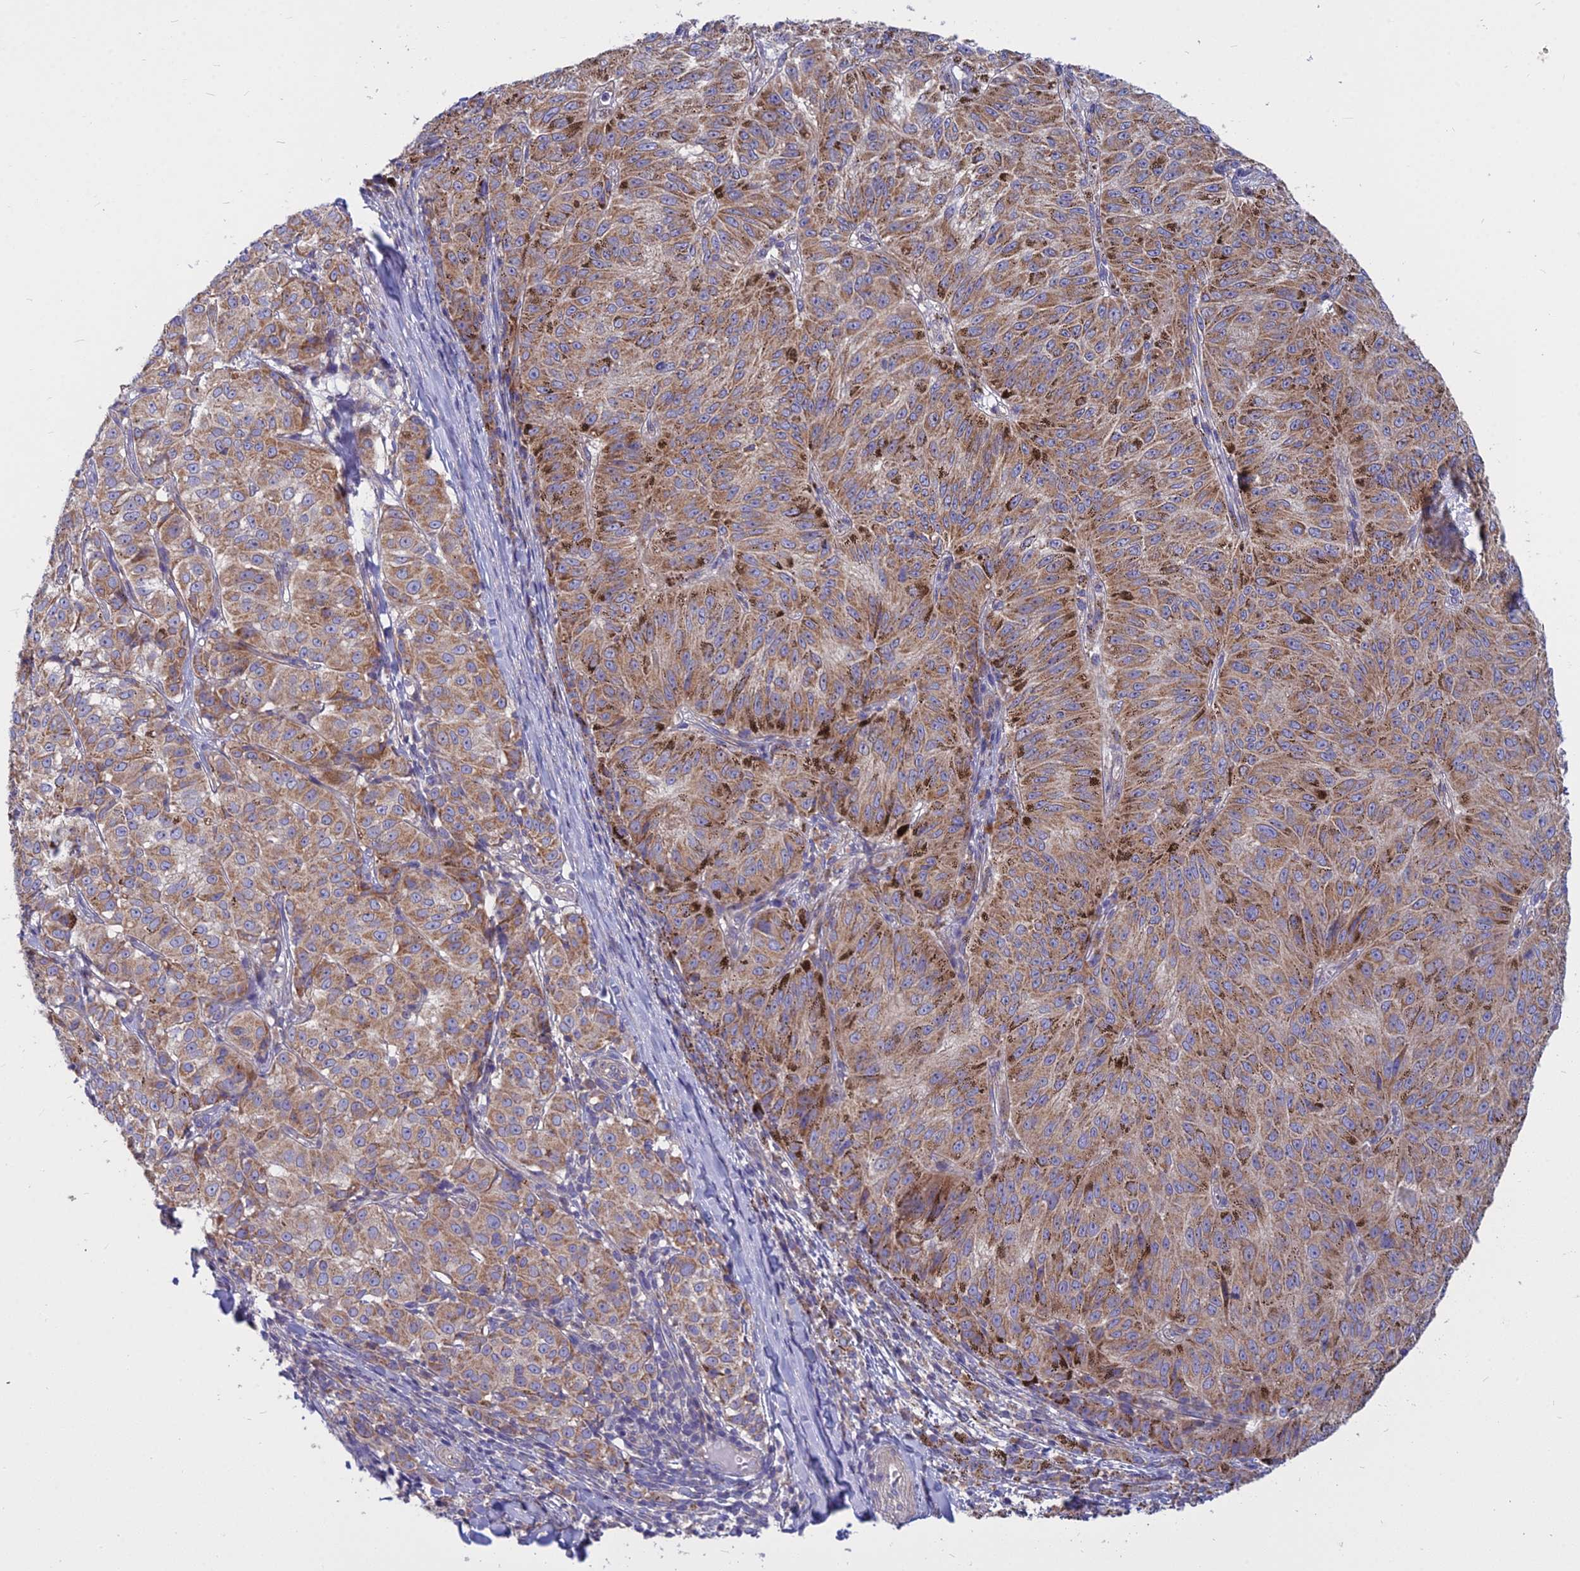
{"staining": {"intensity": "moderate", "quantity": ">75%", "location": "cytoplasmic/membranous"}, "tissue": "melanoma", "cell_type": "Tumor cells", "image_type": "cancer", "snomed": [{"axis": "morphology", "description": "Malignant melanoma, NOS"}, {"axis": "topography", "description": "Skin"}], "caption": "This image shows malignant melanoma stained with immunohistochemistry (IHC) to label a protein in brown. The cytoplasmic/membranous of tumor cells show moderate positivity for the protein. Nuclei are counter-stained blue.", "gene": "COX20", "patient": {"sex": "female", "age": 72}}